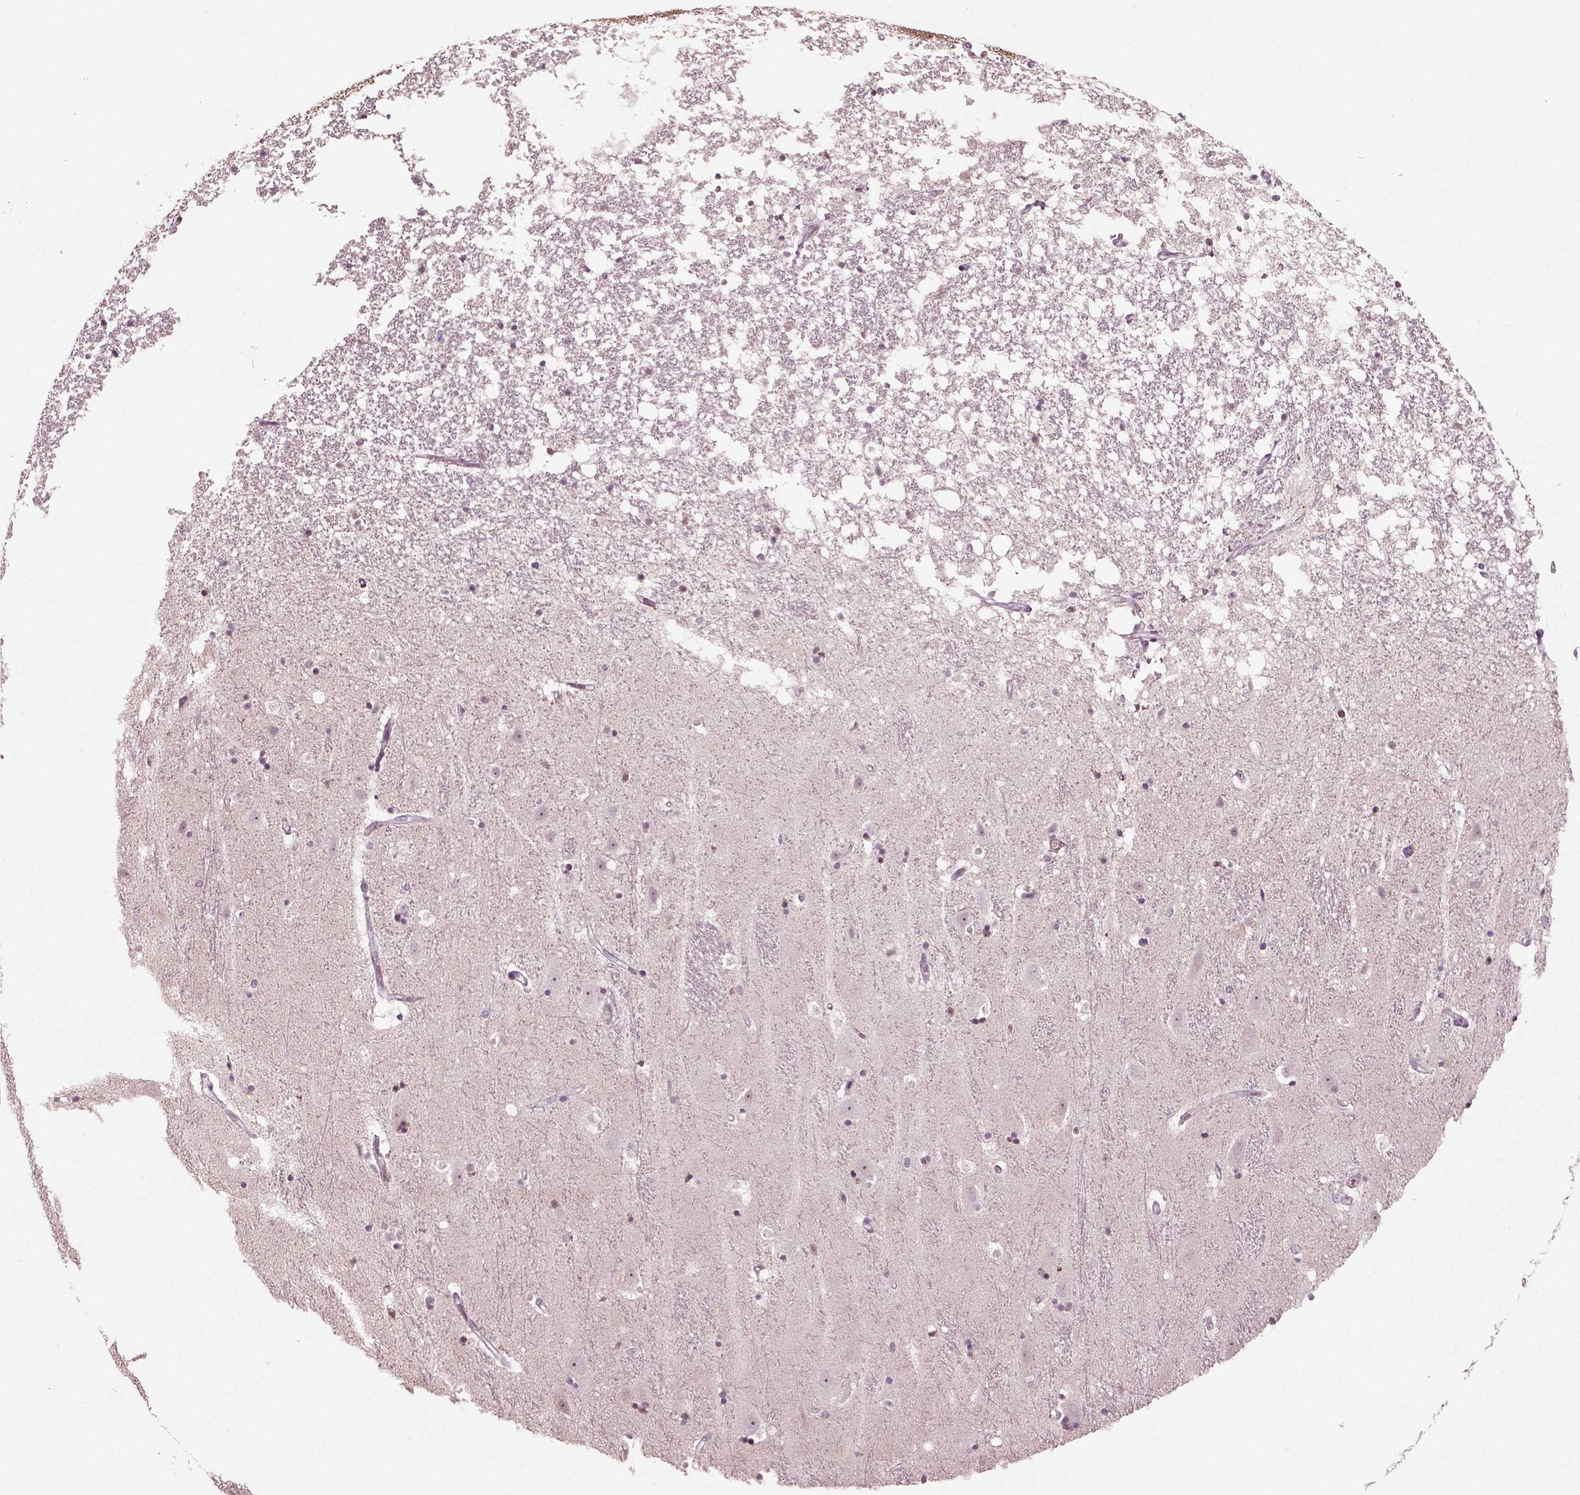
{"staining": {"intensity": "moderate", "quantity": "<25%", "location": "nuclear"}, "tissue": "hippocampus", "cell_type": "Glial cells", "image_type": "normal", "snomed": [{"axis": "morphology", "description": "Normal tissue, NOS"}, {"axis": "topography", "description": "Hippocampus"}], "caption": "Immunohistochemistry (IHC) staining of benign hippocampus, which exhibits low levels of moderate nuclear positivity in about <25% of glial cells indicating moderate nuclear protein expression. The staining was performed using DAB (3,3'-diaminobenzidine) (brown) for protein detection and nuclei were counterstained in hematoxylin (blue).", "gene": "CDC14A", "patient": {"sex": "male", "age": 49}}